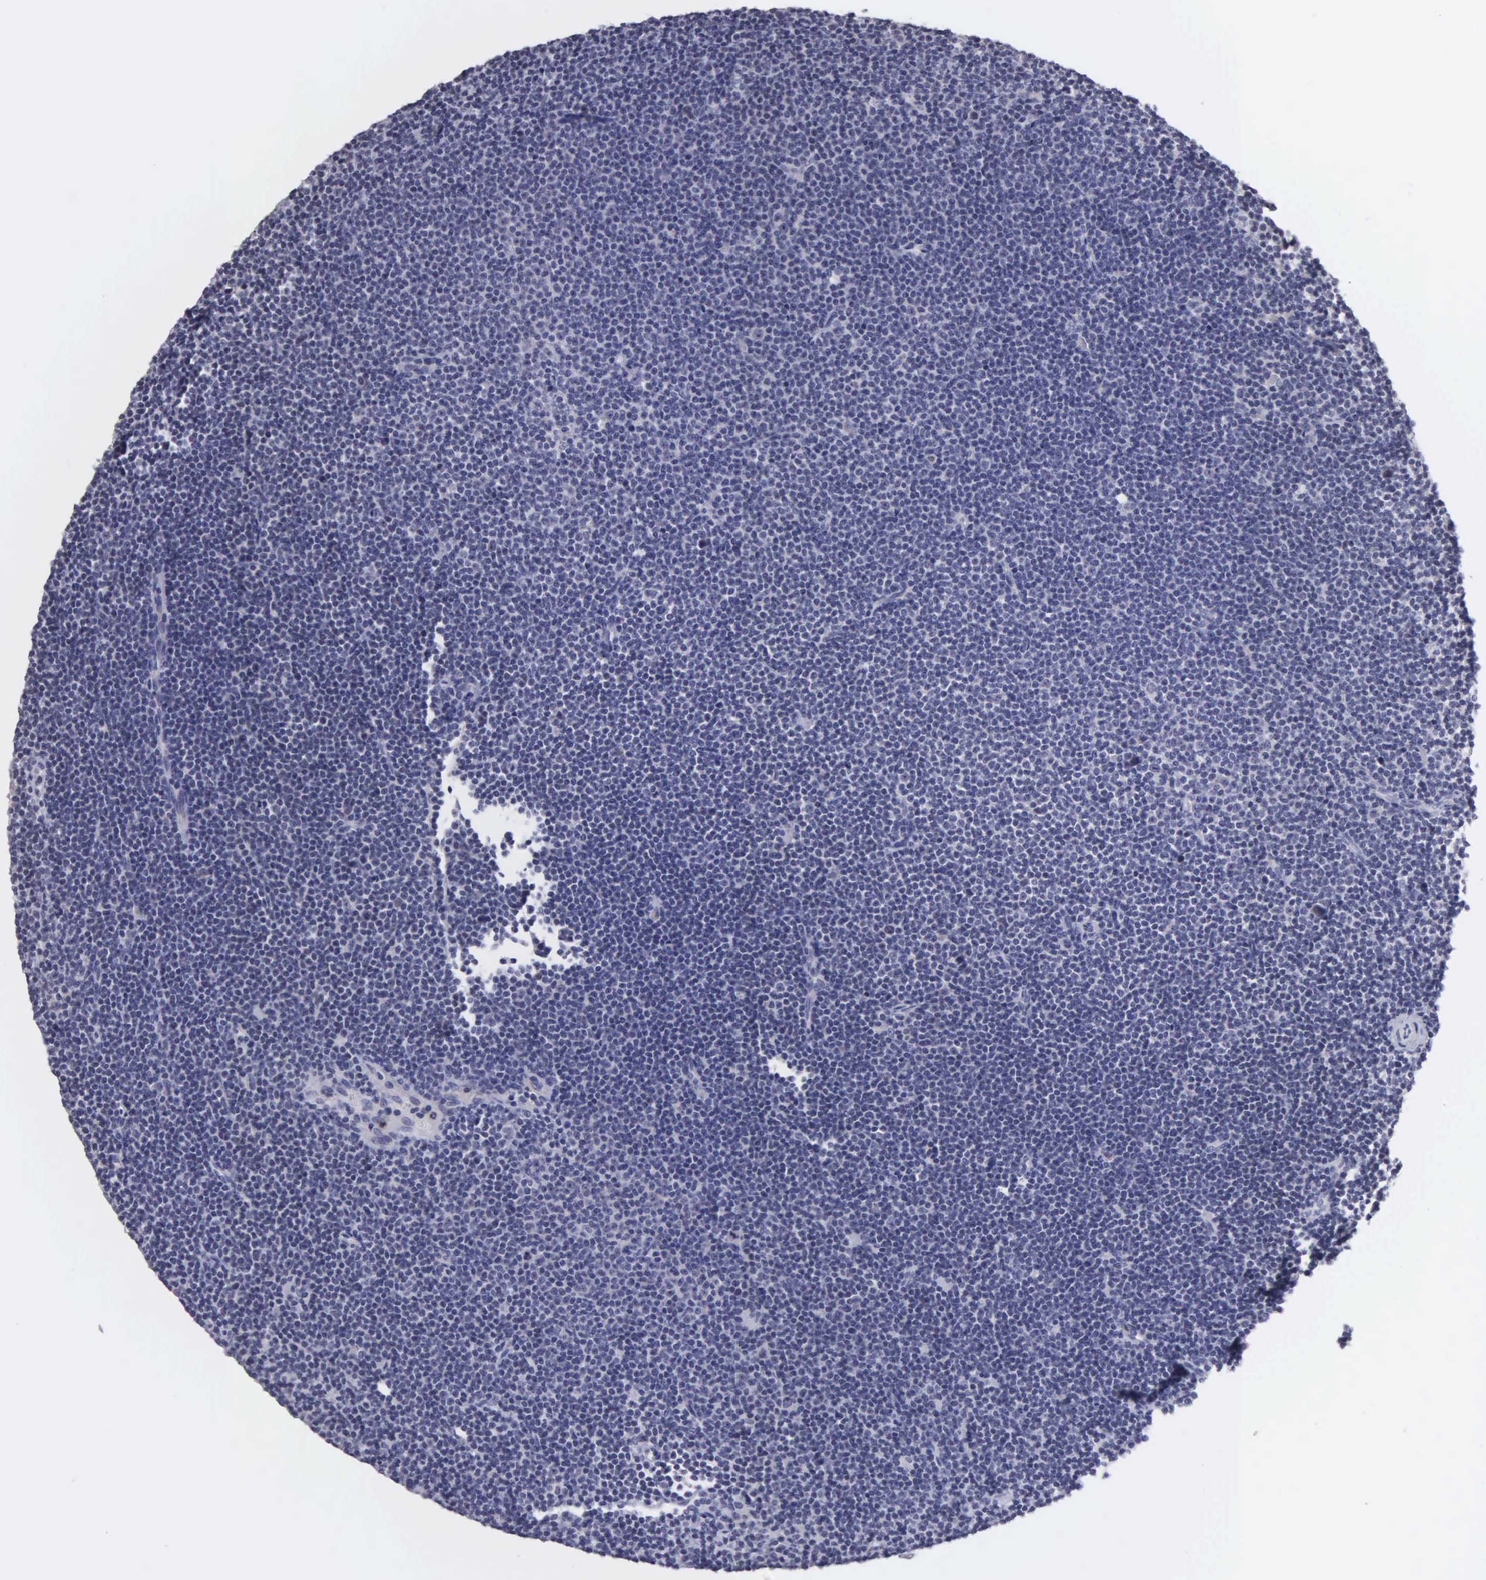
{"staining": {"intensity": "negative", "quantity": "none", "location": "none"}, "tissue": "lymphoma", "cell_type": "Tumor cells", "image_type": "cancer", "snomed": [{"axis": "morphology", "description": "Malignant lymphoma, non-Hodgkin's type, Low grade"}, {"axis": "topography", "description": "Lymph node"}], "caption": "DAB (3,3'-diaminobenzidine) immunohistochemical staining of malignant lymphoma, non-Hodgkin's type (low-grade) demonstrates no significant staining in tumor cells.", "gene": "BRD1", "patient": {"sex": "female", "age": 69}}